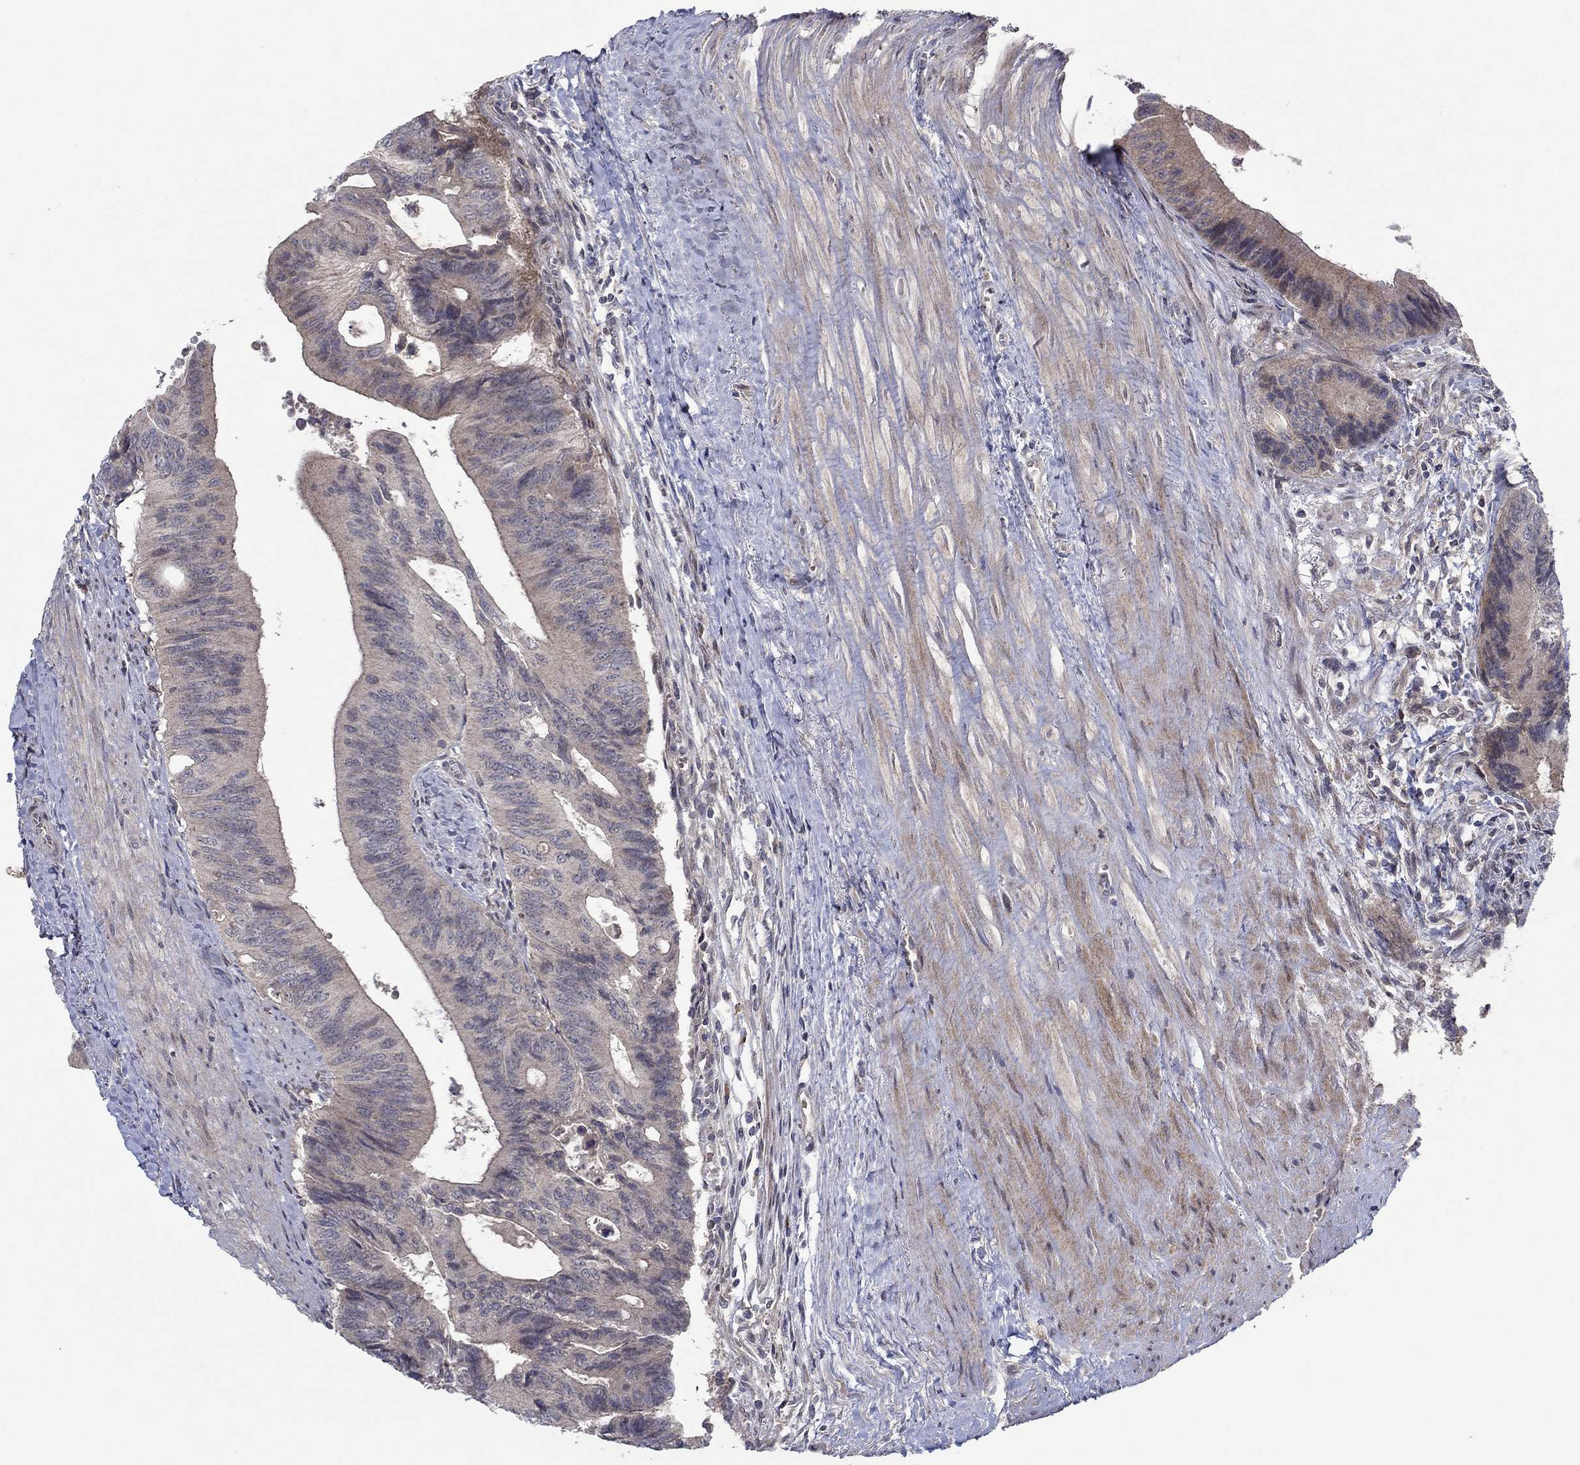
{"staining": {"intensity": "weak", "quantity": "<25%", "location": "cytoplasmic/membranous"}, "tissue": "colorectal cancer", "cell_type": "Tumor cells", "image_type": "cancer", "snomed": [{"axis": "morphology", "description": "Normal tissue, NOS"}, {"axis": "morphology", "description": "Adenocarcinoma, NOS"}, {"axis": "topography", "description": "Colon"}], "caption": "A histopathology image of colorectal cancer (adenocarcinoma) stained for a protein exhibits no brown staining in tumor cells.", "gene": "IL4", "patient": {"sex": "male", "age": 65}}